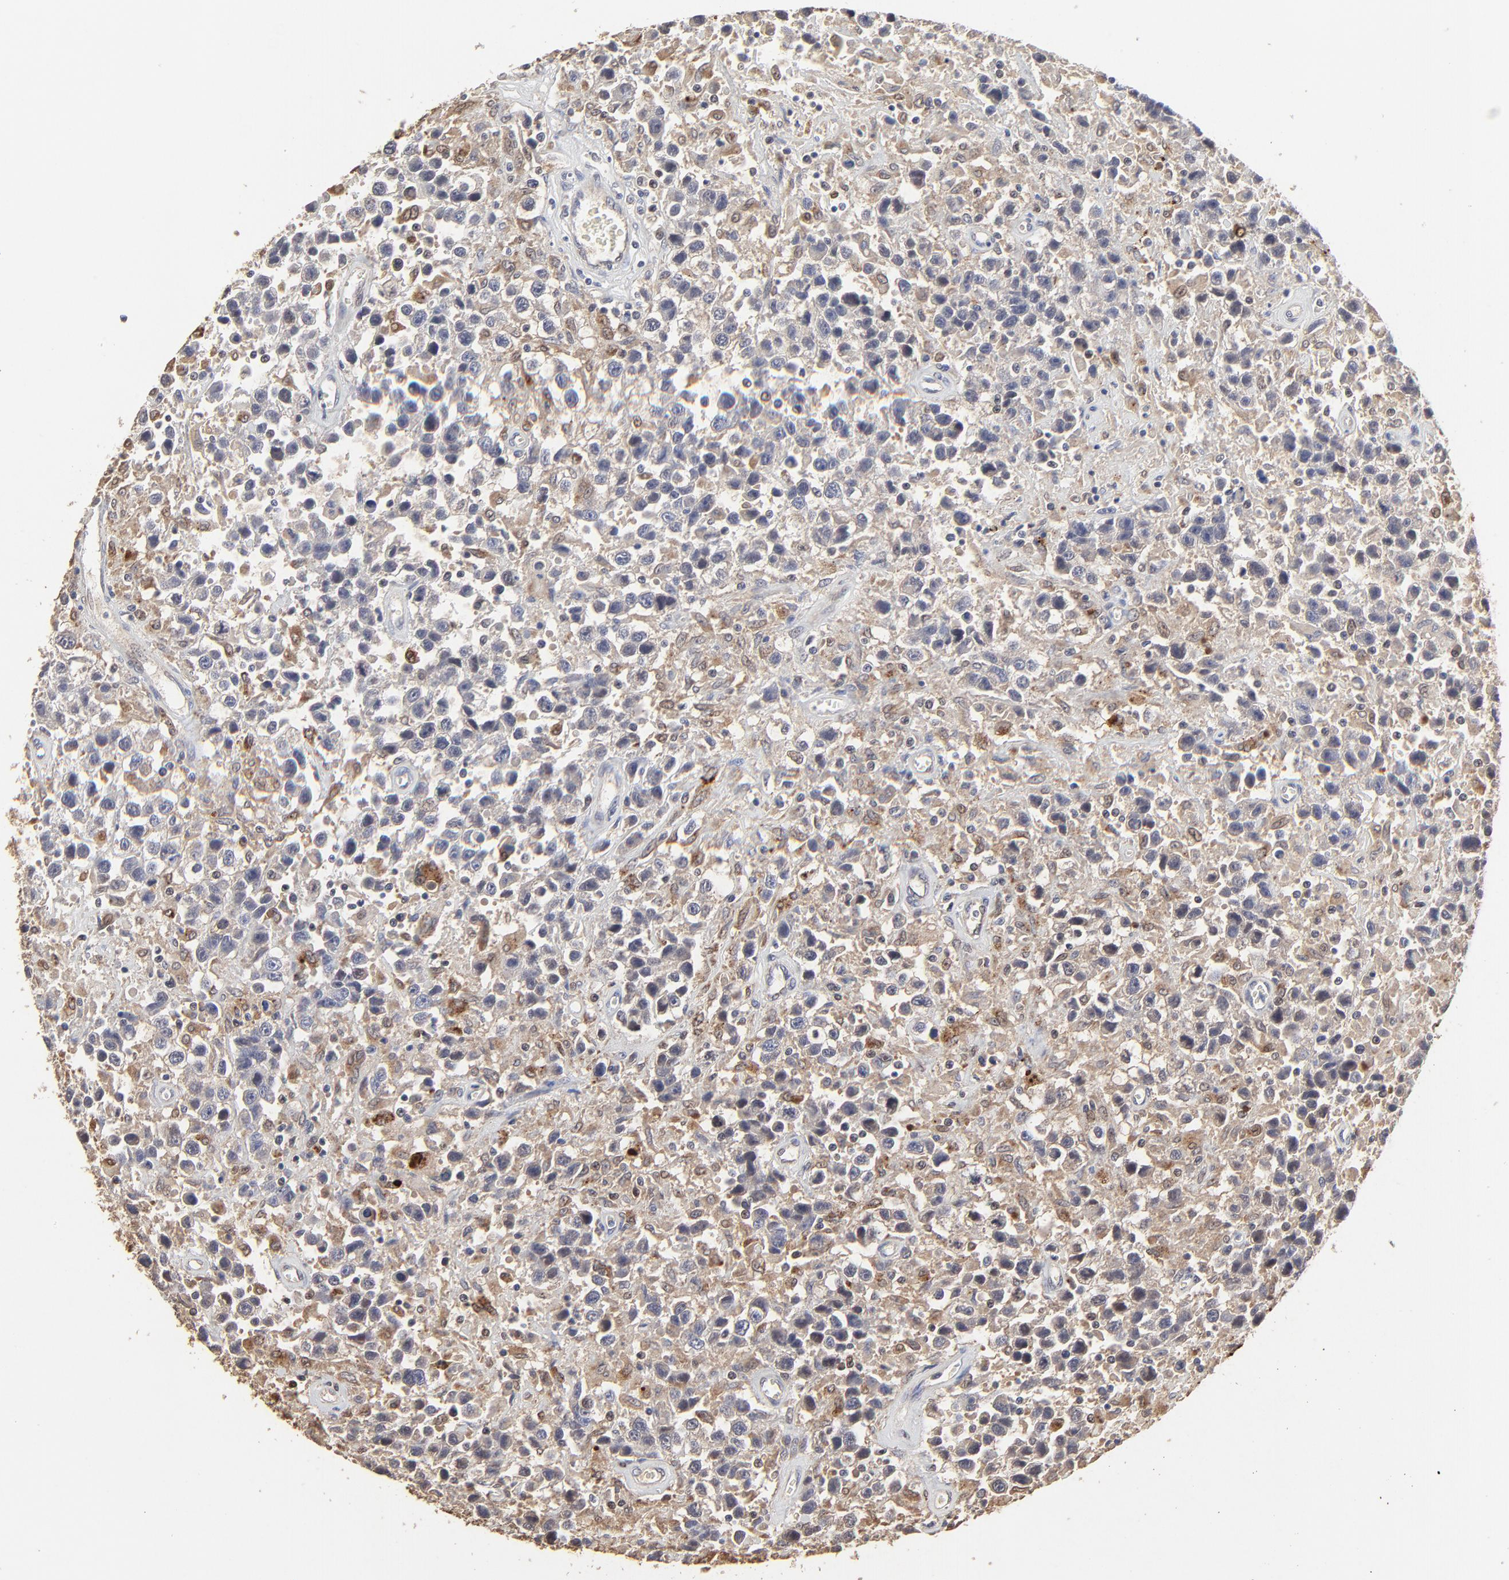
{"staining": {"intensity": "weak", "quantity": "25%-75%", "location": "cytoplasmic/membranous"}, "tissue": "testis cancer", "cell_type": "Tumor cells", "image_type": "cancer", "snomed": [{"axis": "morphology", "description": "Seminoma, NOS"}, {"axis": "topography", "description": "Testis"}], "caption": "Protein positivity by immunohistochemistry (IHC) reveals weak cytoplasmic/membranous expression in approximately 25%-75% of tumor cells in testis seminoma. Nuclei are stained in blue.", "gene": "LGALS3", "patient": {"sex": "male", "age": 43}}